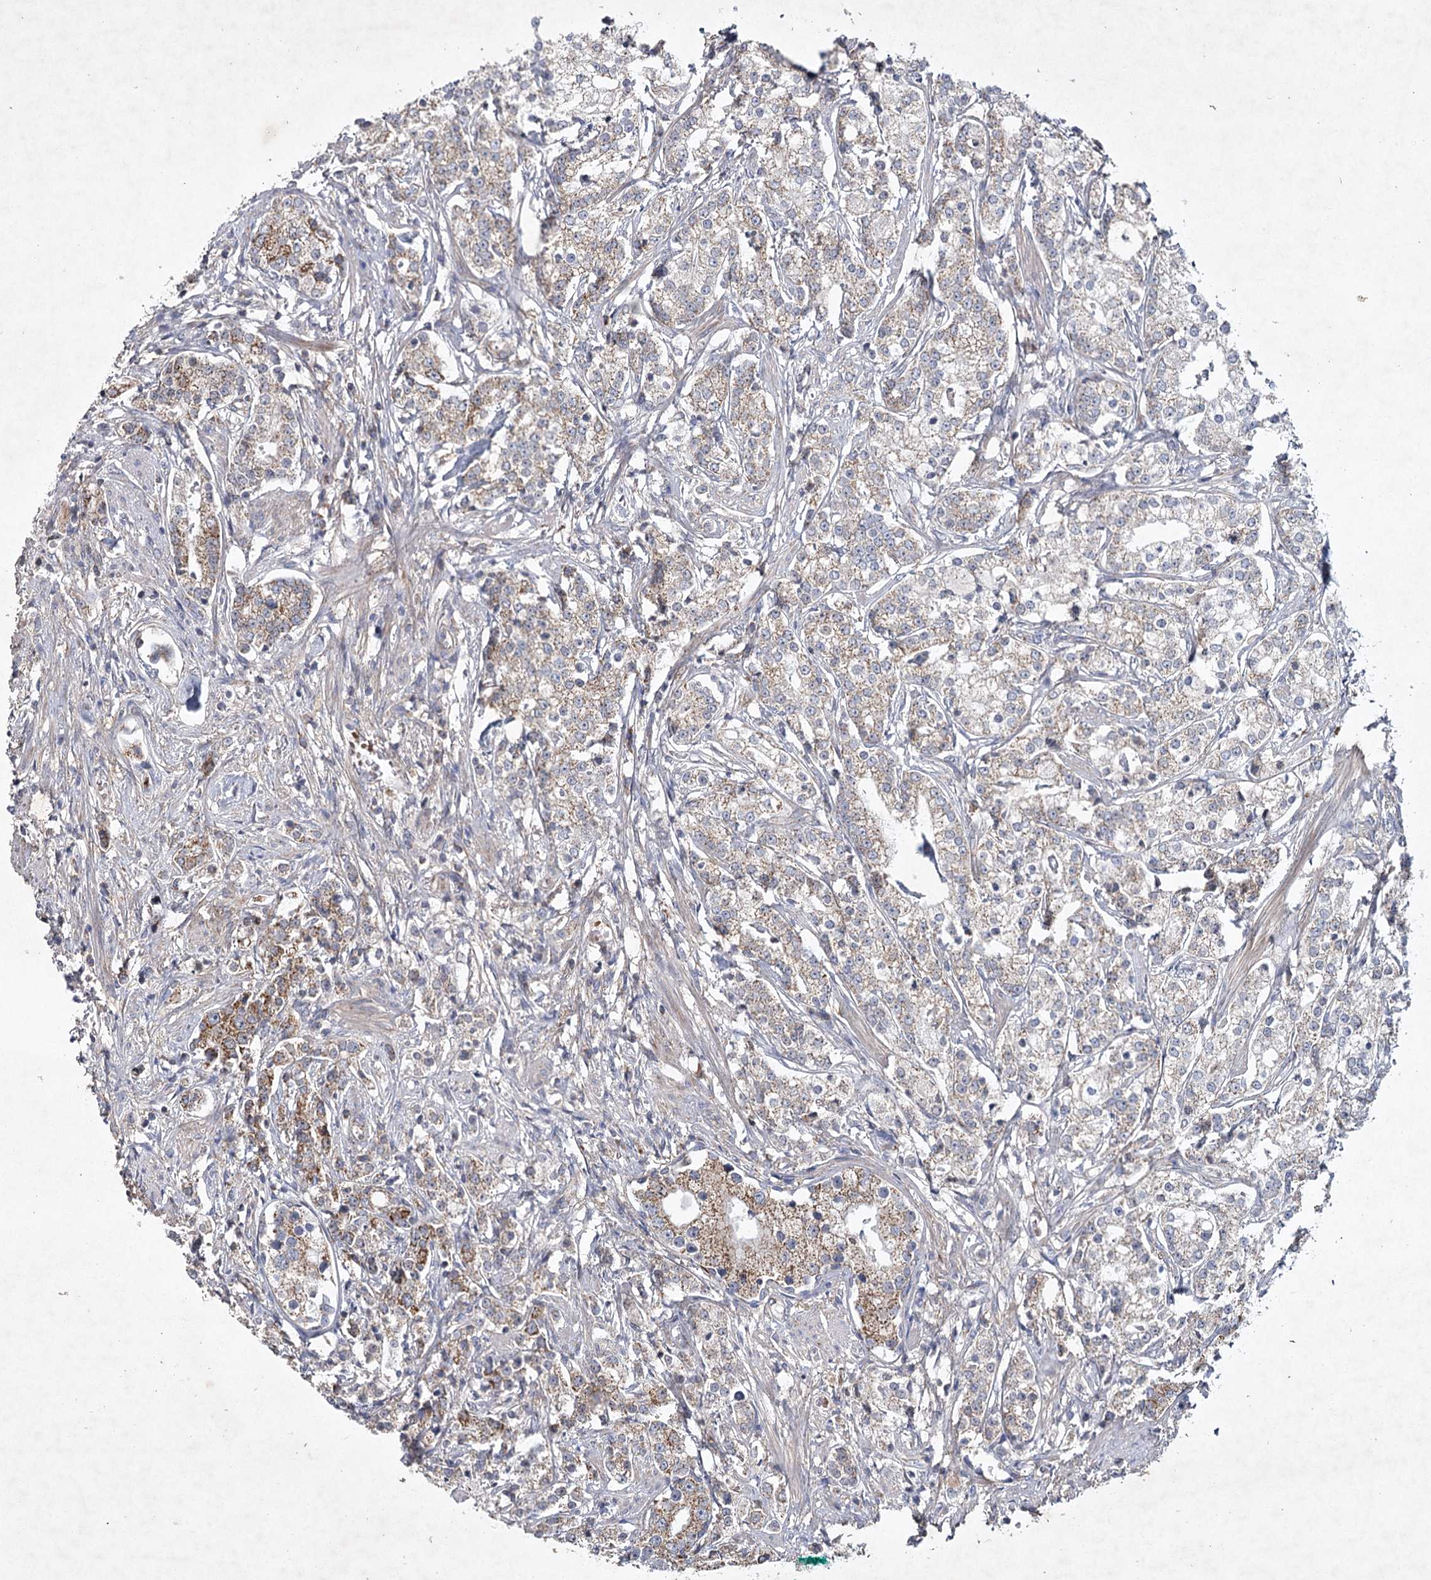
{"staining": {"intensity": "moderate", "quantity": ">75%", "location": "cytoplasmic/membranous"}, "tissue": "prostate cancer", "cell_type": "Tumor cells", "image_type": "cancer", "snomed": [{"axis": "morphology", "description": "Adenocarcinoma, High grade"}, {"axis": "topography", "description": "Prostate"}], "caption": "This histopathology image shows immunohistochemistry (IHC) staining of prostate adenocarcinoma (high-grade), with medium moderate cytoplasmic/membranous staining in approximately >75% of tumor cells.", "gene": "MRPL44", "patient": {"sex": "male", "age": 69}}